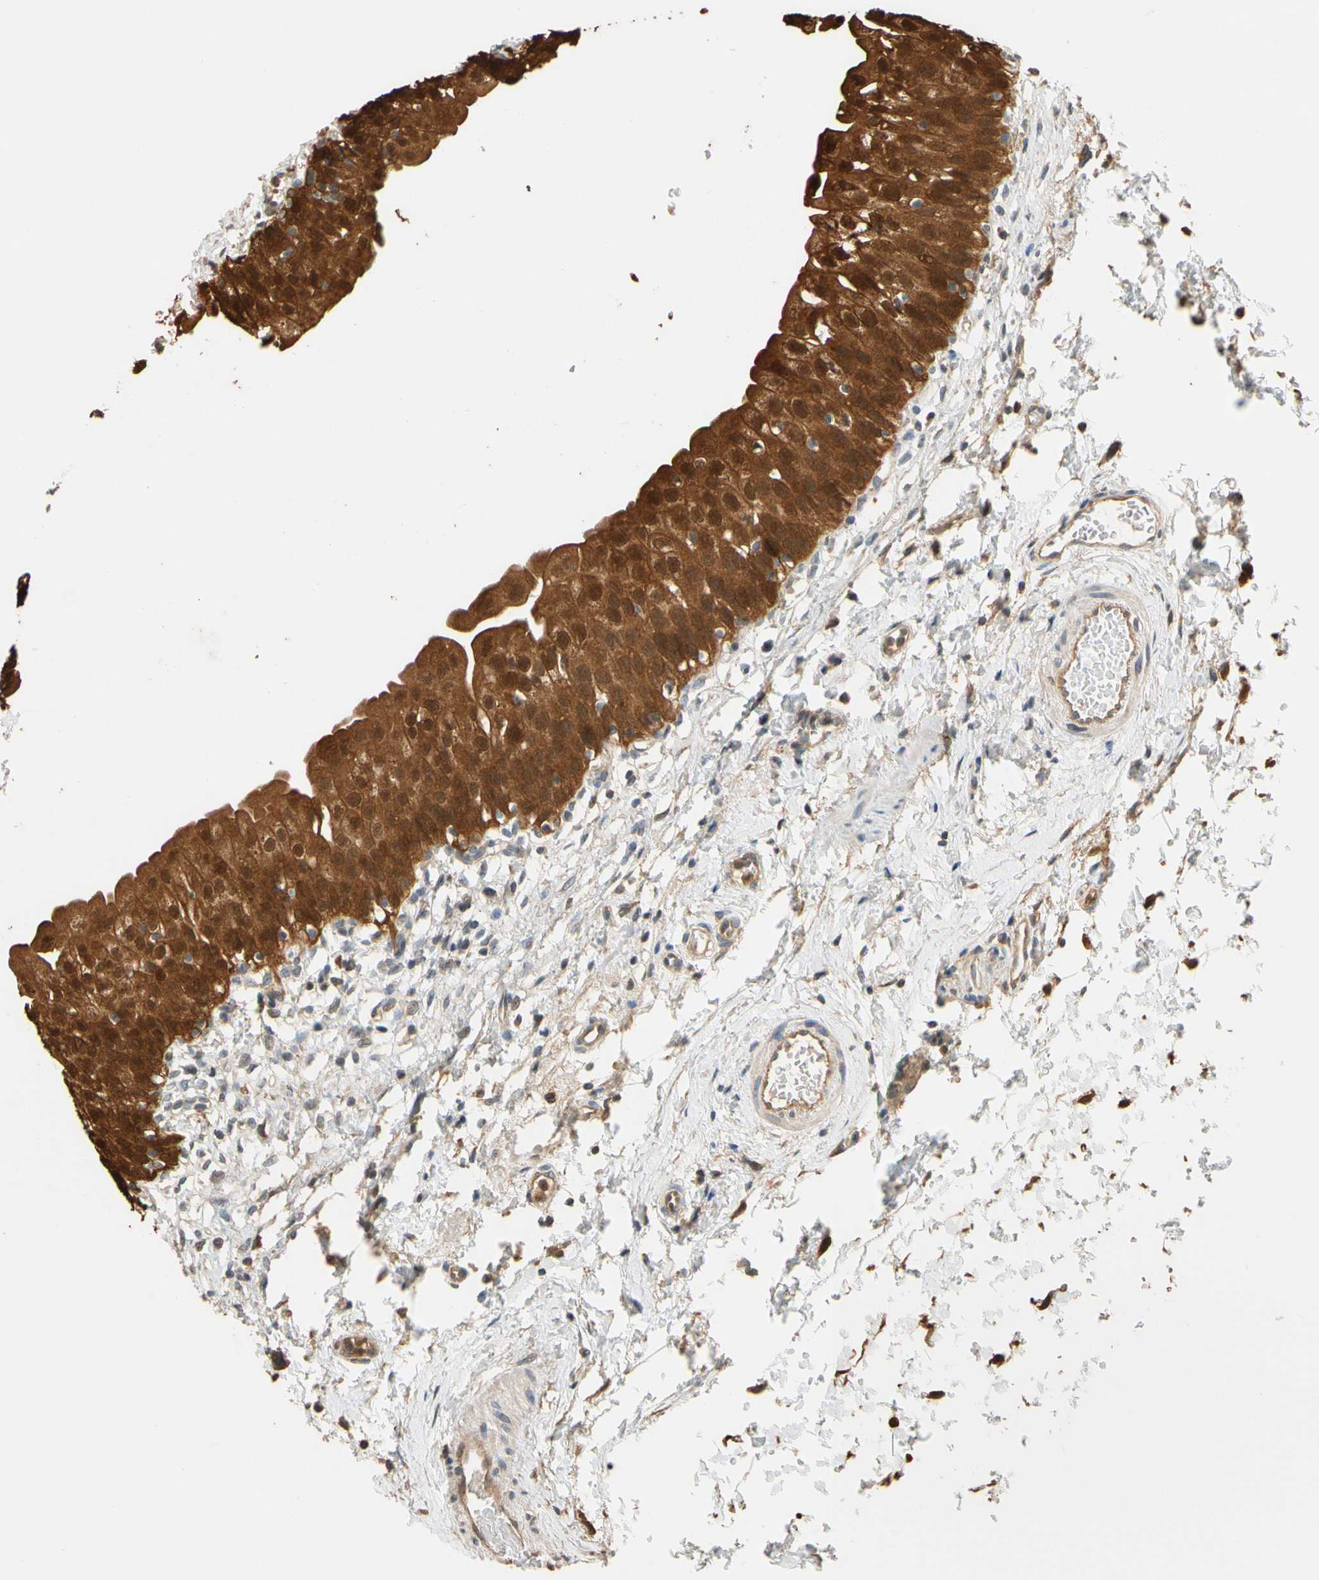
{"staining": {"intensity": "strong", "quantity": ">75%", "location": "cytoplasmic/membranous,nuclear"}, "tissue": "urinary bladder", "cell_type": "Urothelial cells", "image_type": "normal", "snomed": [{"axis": "morphology", "description": "Normal tissue, NOS"}, {"axis": "topography", "description": "Urinary bladder"}], "caption": "The immunohistochemical stain labels strong cytoplasmic/membranous,nuclear positivity in urothelial cells of benign urinary bladder. (DAB = brown stain, brightfield microscopy at high magnification).", "gene": "GPSM2", "patient": {"sex": "male", "age": 55}}